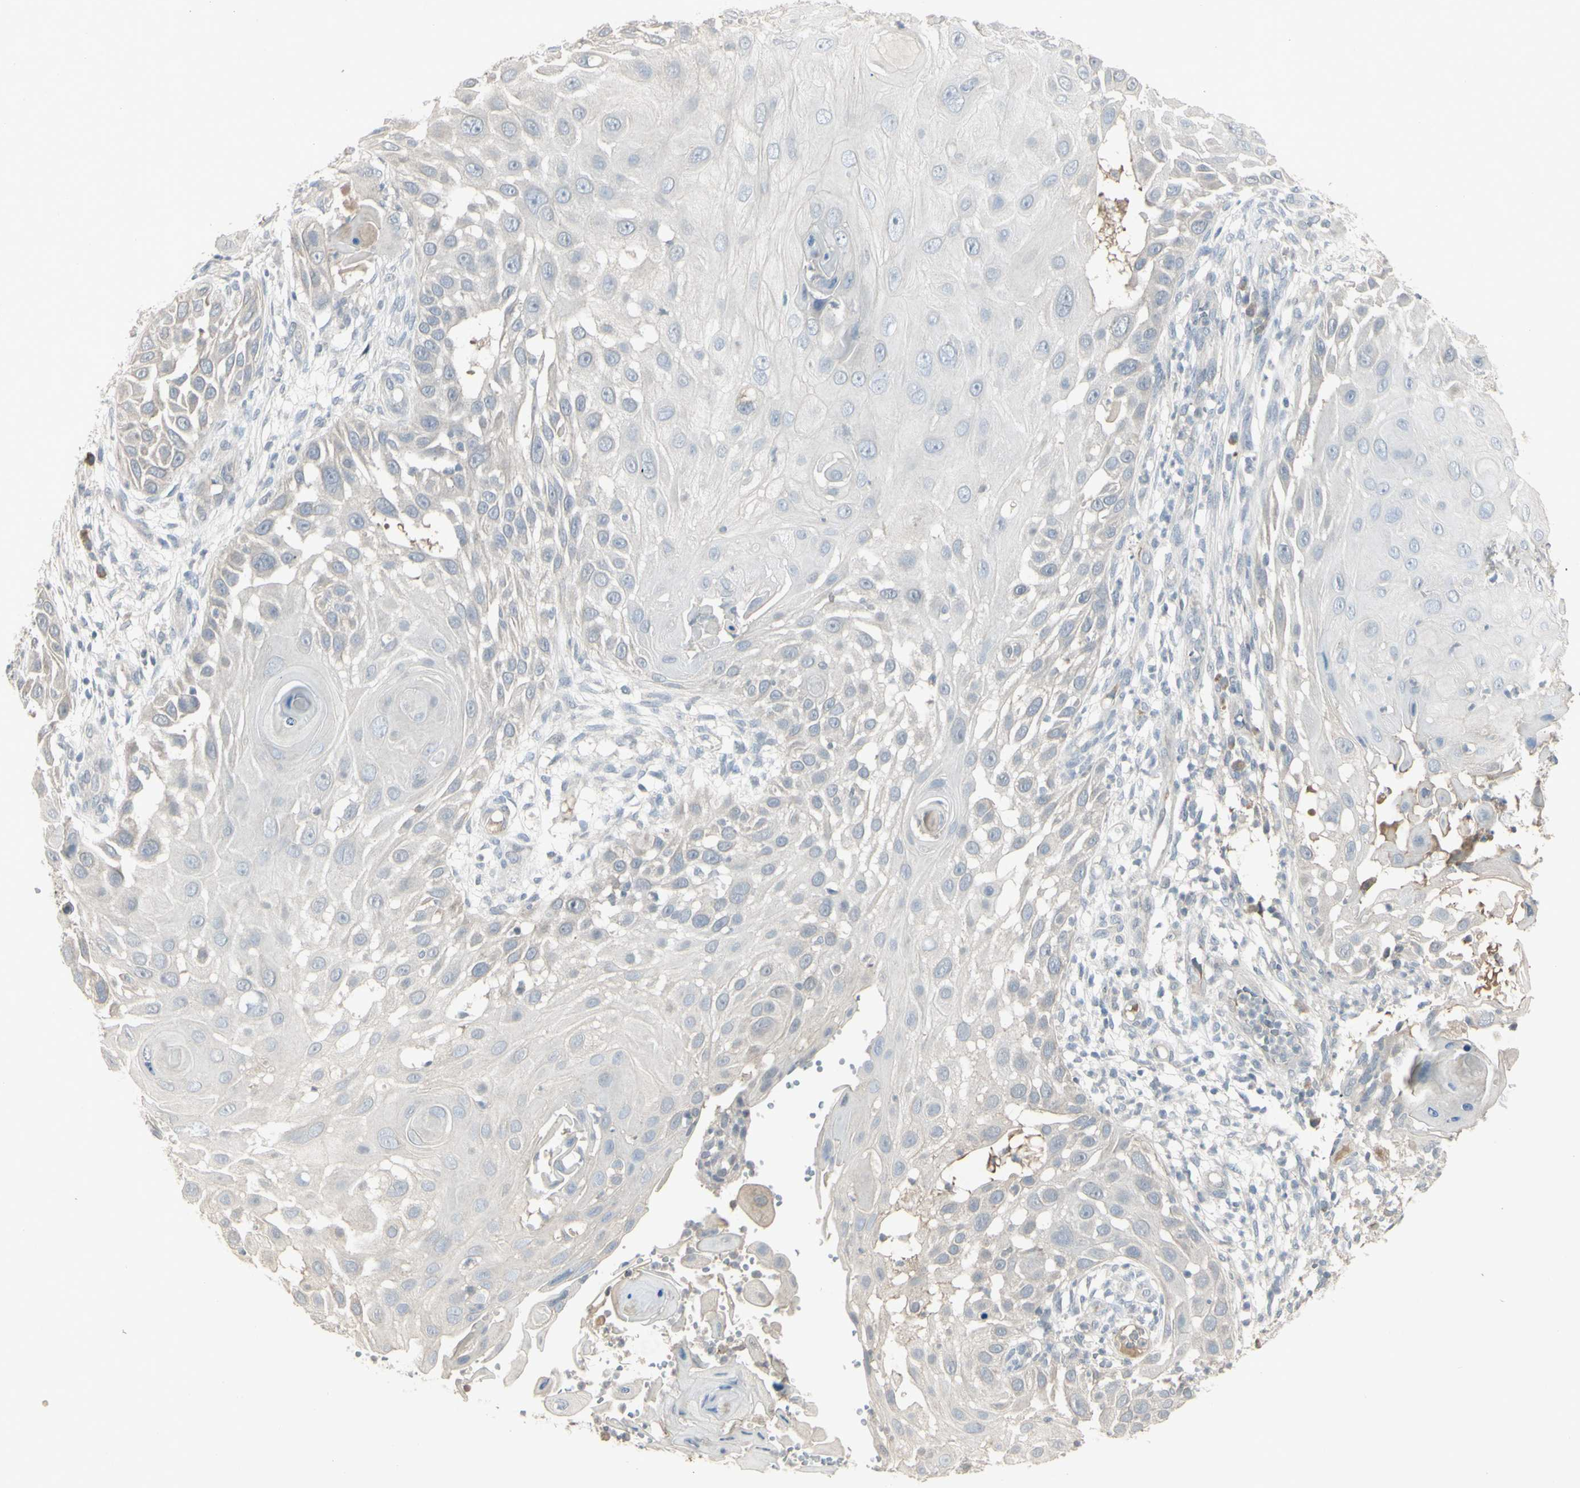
{"staining": {"intensity": "negative", "quantity": "none", "location": "none"}, "tissue": "skin cancer", "cell_type": "Tumor cells", "image_type": "cancer", "snomed": [{"axis": "morphology", "description": "Squamous cell carcinoma, NOS"}, {"axis": "topography", "description": "Skin"}], "caption": "Immunohistochemistry (IHC) of skin squamous cell carcinoma shows no expression in tumor cells.", "gene": "PIAS4", "patient": {"sex": "female", "age": 44}}